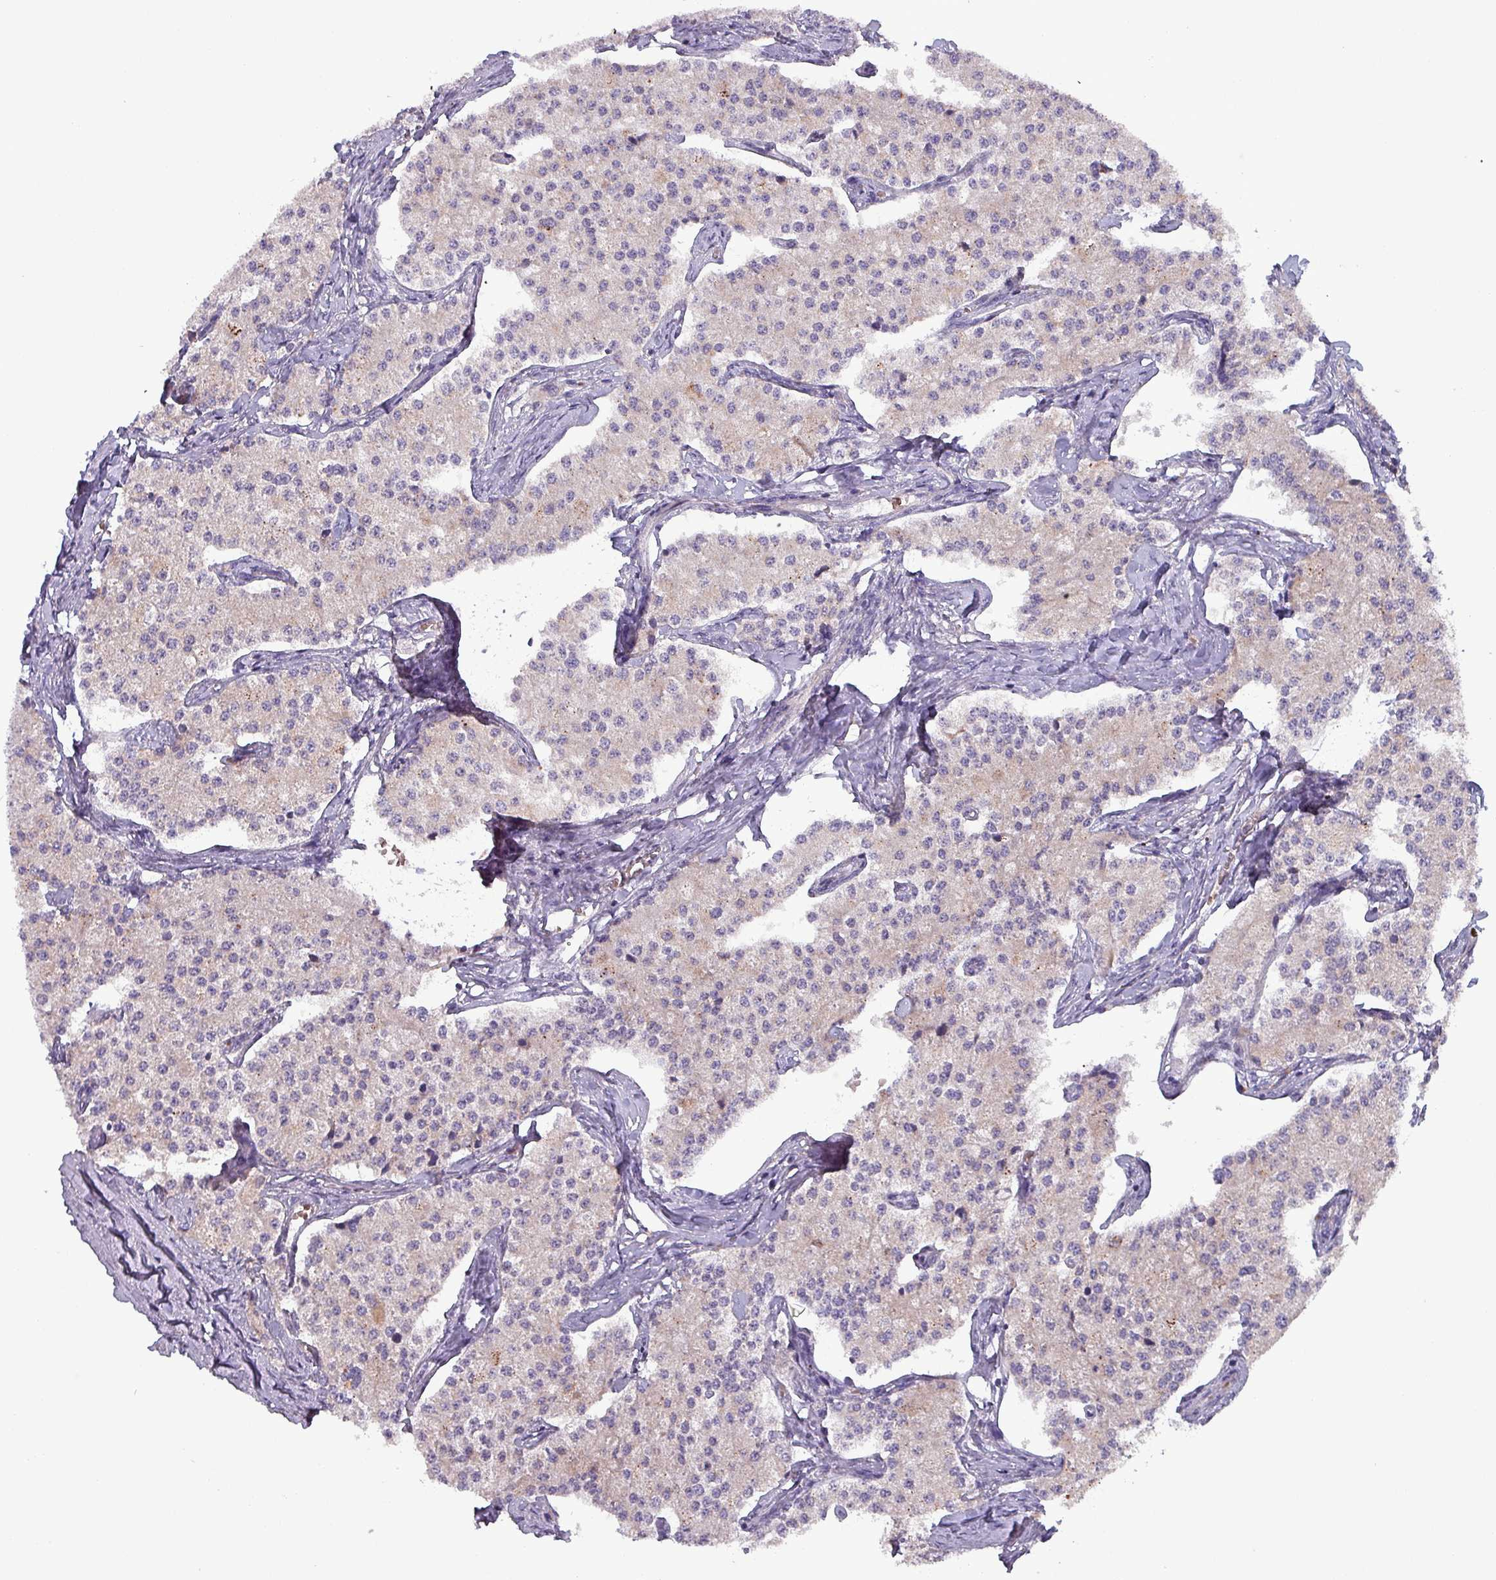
{"staining": {"intensity": "negative", "quantity": "none", "location": "none"}, "tissue": "carcinoid", "cell_type": "Tumor cells", "image_type": "cancer", "snomed": [{"axis": "morphology", "description": "Carcinoid, malignant, NOS"}, {"axis": "topography", "description": "Colon"}], "caption": "High magnification brightfield microscopy of carcinoid stained with DAB (3,3'-diaminobenzidine) (brown) and counterstained with hematoxylin (blue): tumor cells show no significant staining.", "gene": "ZNF322", "patient": {"sex": "female", "age": 52}}